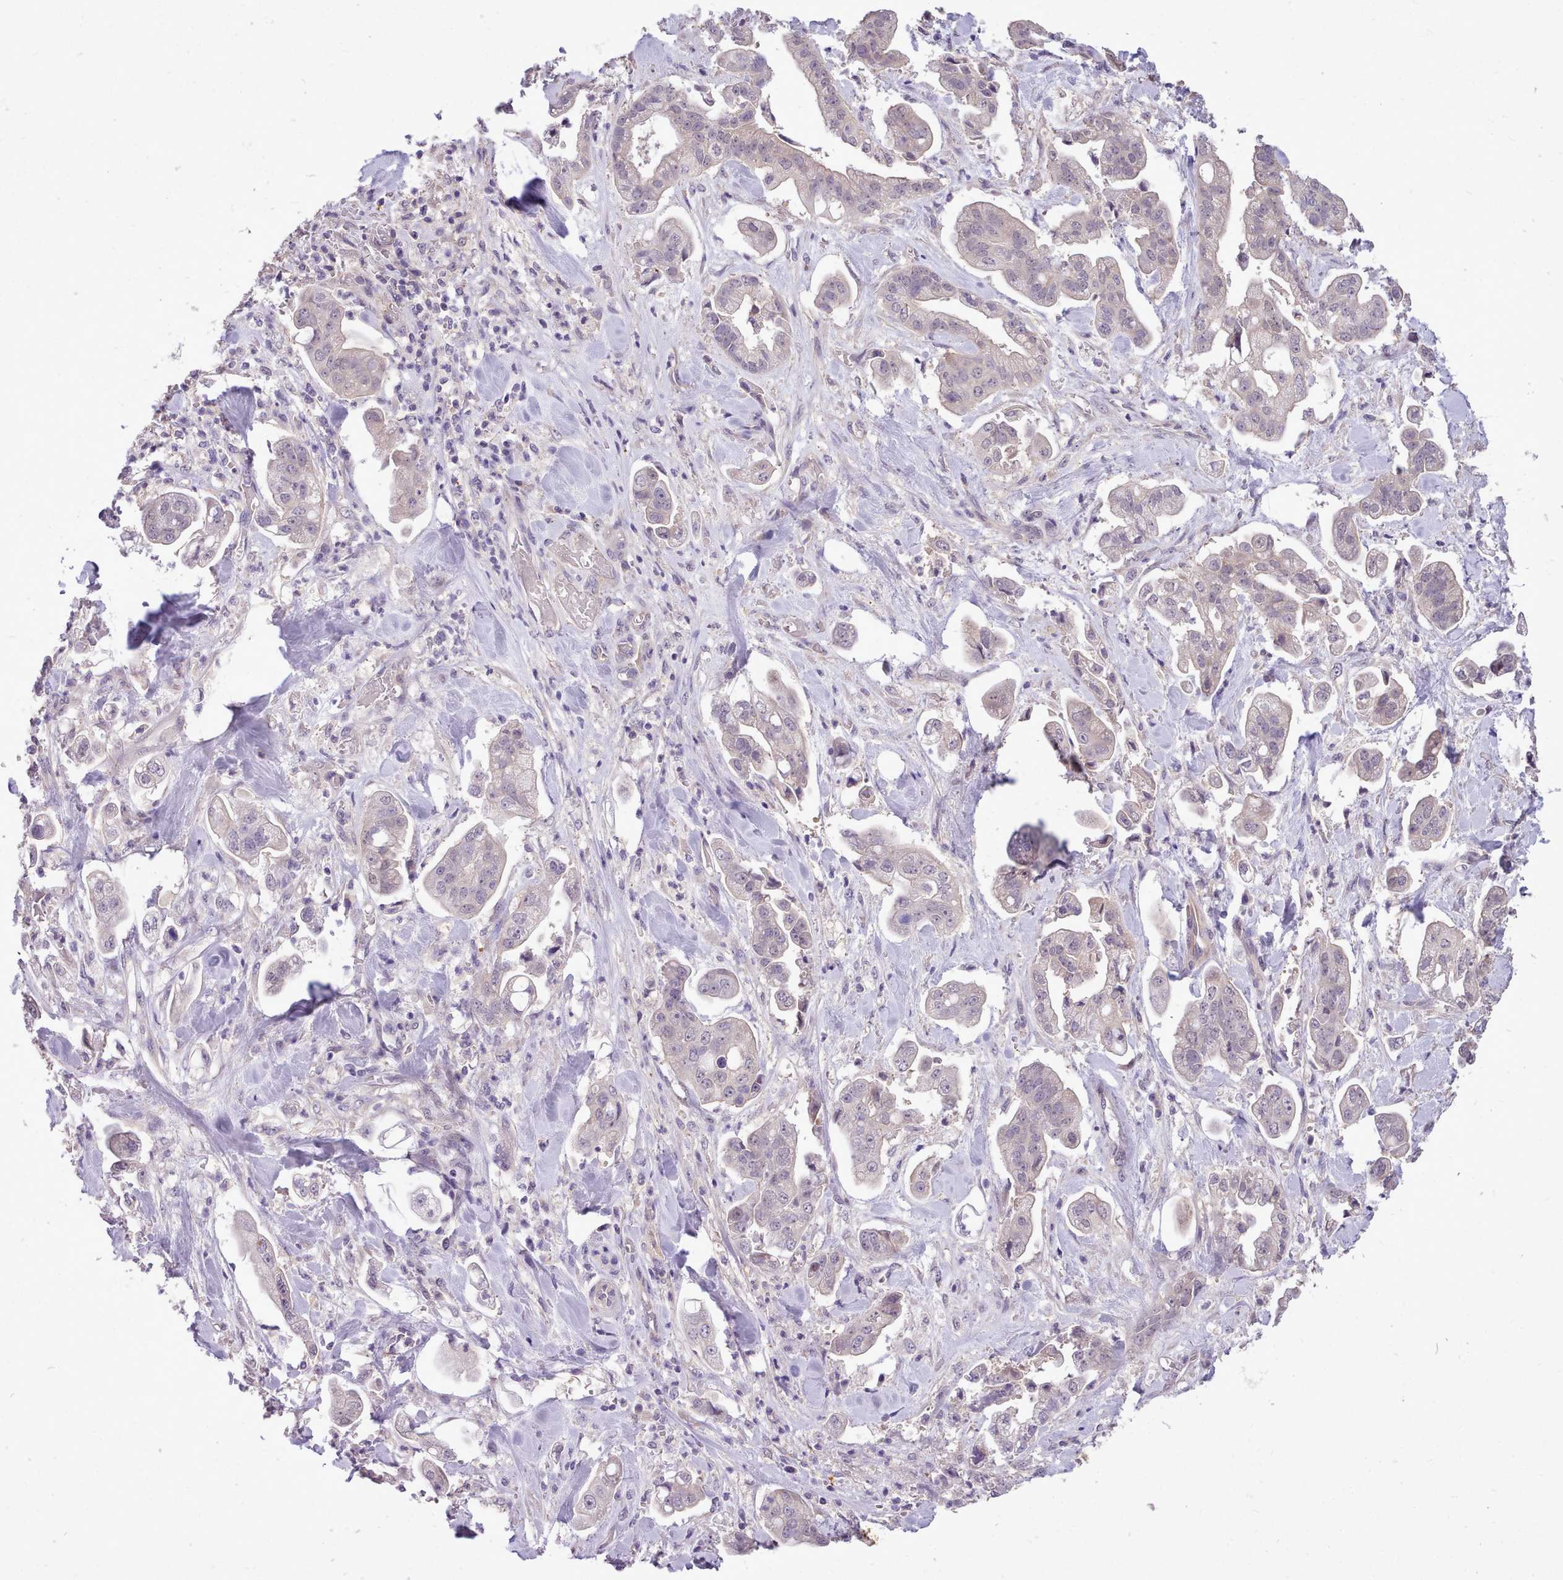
{"staining": {"intensity": "negative", "quantity": "none", "location": "none"}, "tissue": "stomach cancer", "cell_type": "Tumor cells", "image_type": "cancer", "snomed": [{"axis": "morphology", "description": "Adenocarcinoma, NOS"}, {"axis": "topography", "description": "Stomach"}], "caption": "A high-resolution micrograph shows IHC staining of stomach cancer, which exhibits no significant staining in tumor cells.", "gene": "ZNF607", "patient": {"sex": "male", "age": 62}}